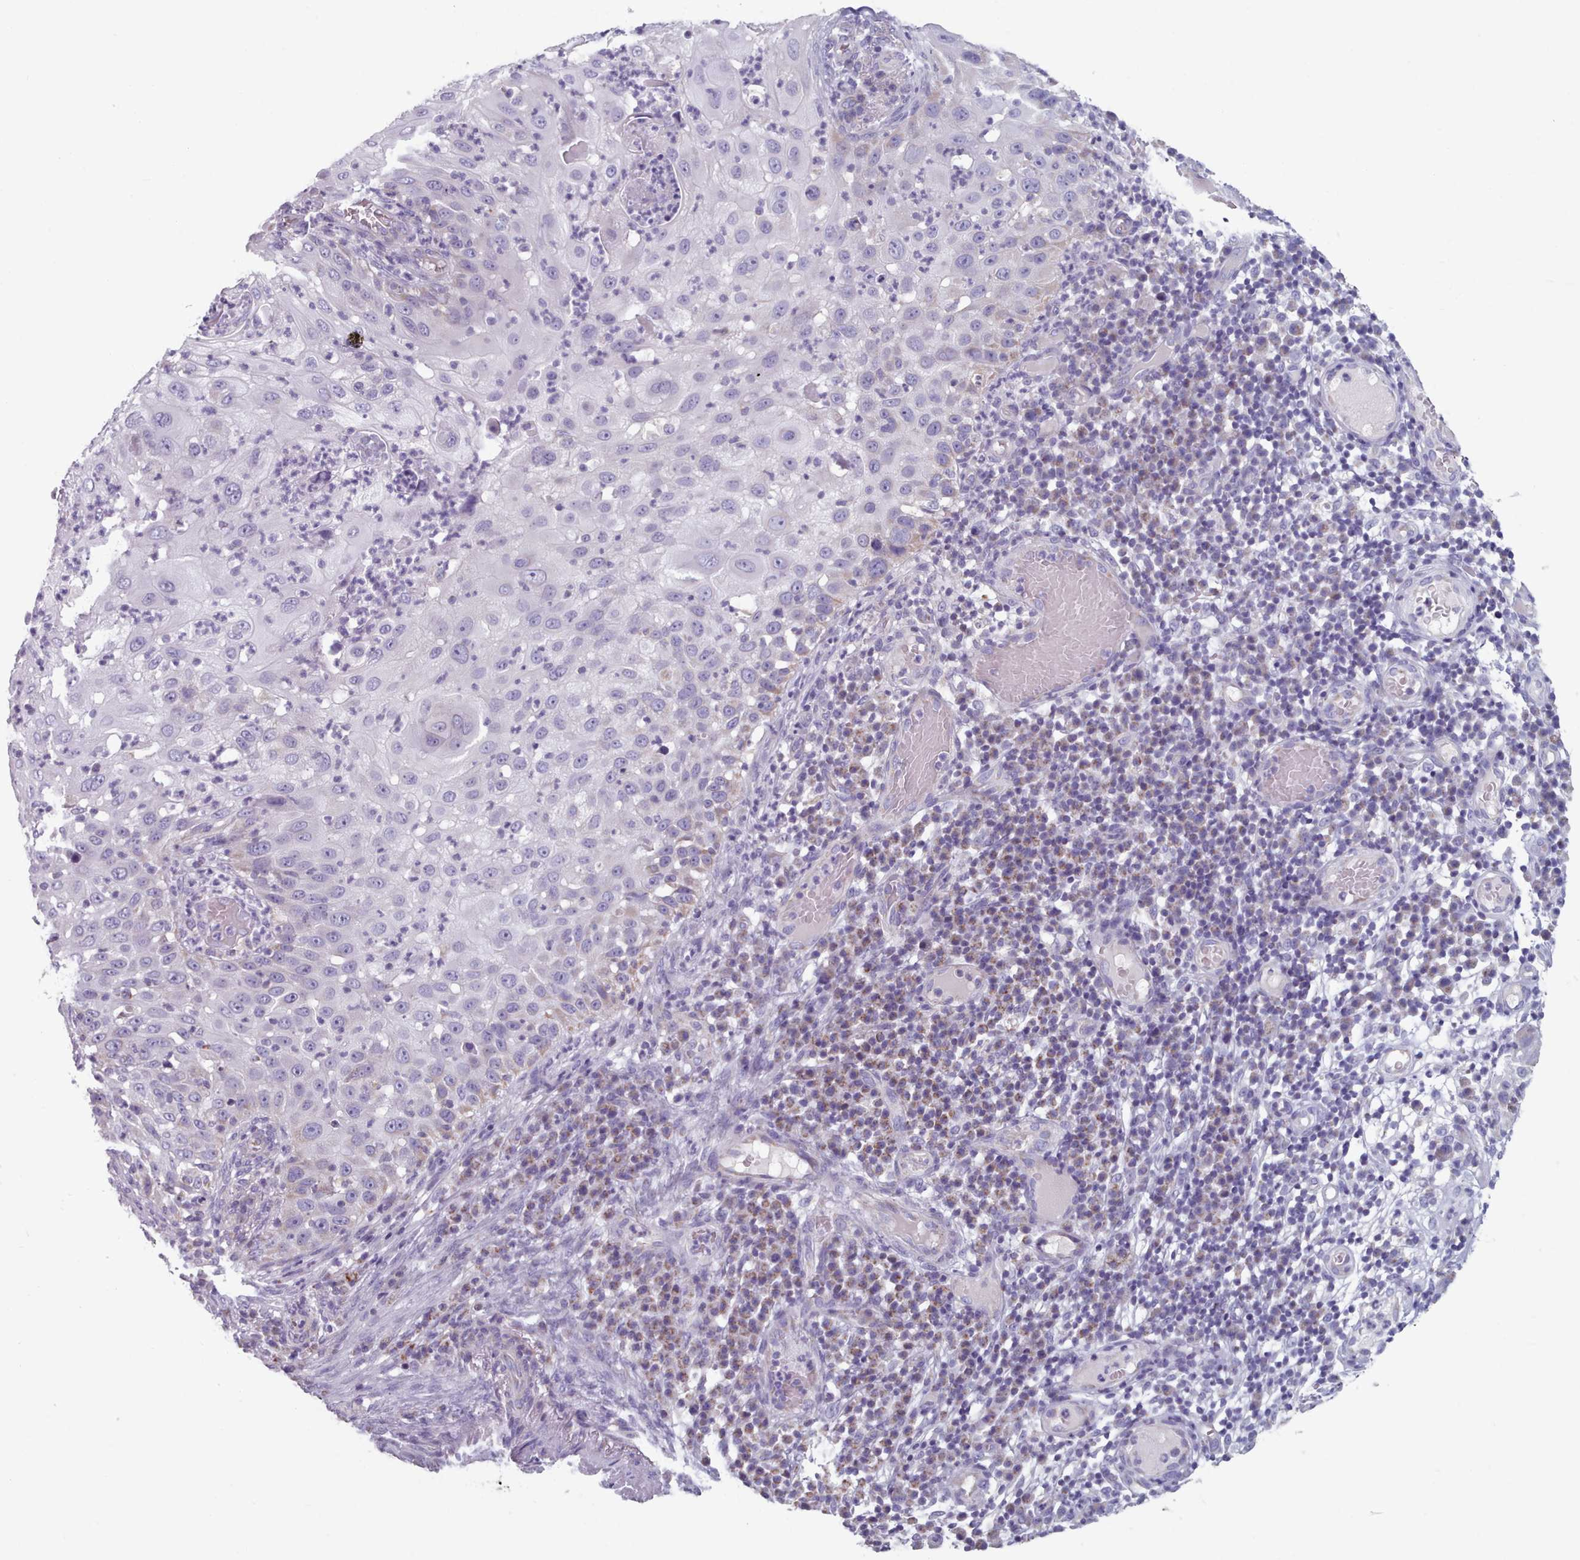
{"staining": {"intensity": "negative", "quantity": "none", "location": "none"}, "tissue": "skin cancer", "cell_type": "Tumor cells", "image_type": "cancer", "snomed": [{"axis": "morphology", "description": "Squamous cell carcinoma, NOS"}, {"axis": "topography", "description": "Skin"}], "caption": "Immunohistochemistry micrograph of neoplastic tissue: human skin cancer stained with DAB (3,3'-diaminobenzidine) exhibits no significant protein positivity in tumor cells.", "gene": "HAO1", "patient": {"sex": "female", "age": 44}}